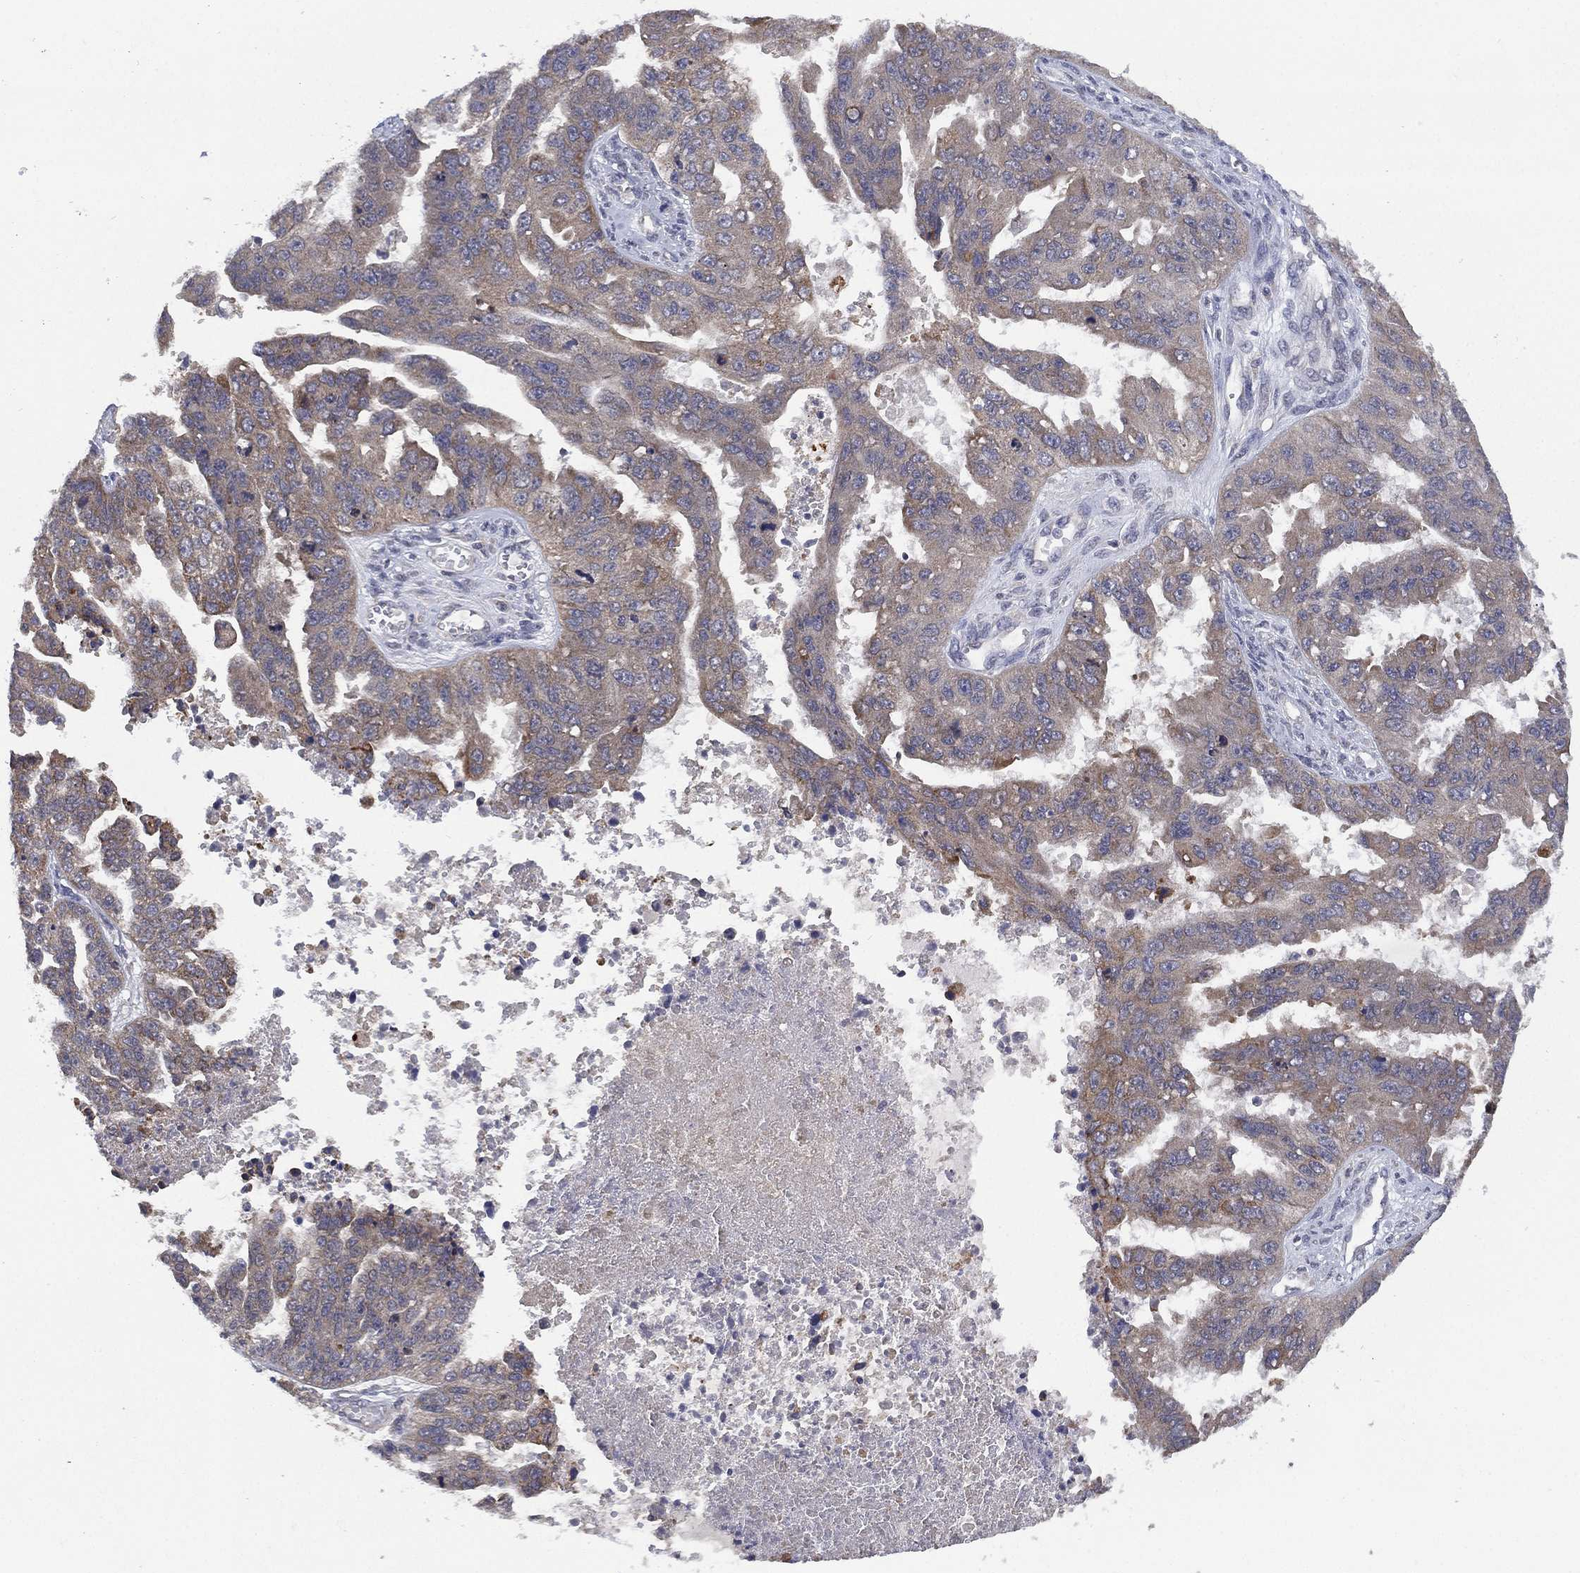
{"staining": {"intensity": "weak", "quantity": "<25%", "location": "cytoplasmic/membranous"}, "tissue": "ovarian cancer", "cell_type": "Tumor cells", "image_type": "cancer", "snomed": [{"axis": "morphology", "description": "Cystadenocarcinoma, serous, NOS"}, {"axis": "topography", "description": "Ovary"}], "caption": "IHC of human ovarian serous cystadenocarcinoma displays no staining in tumor cells.", "gene": "SELENOO", "patient": {"sex": "female", "age": 58}}